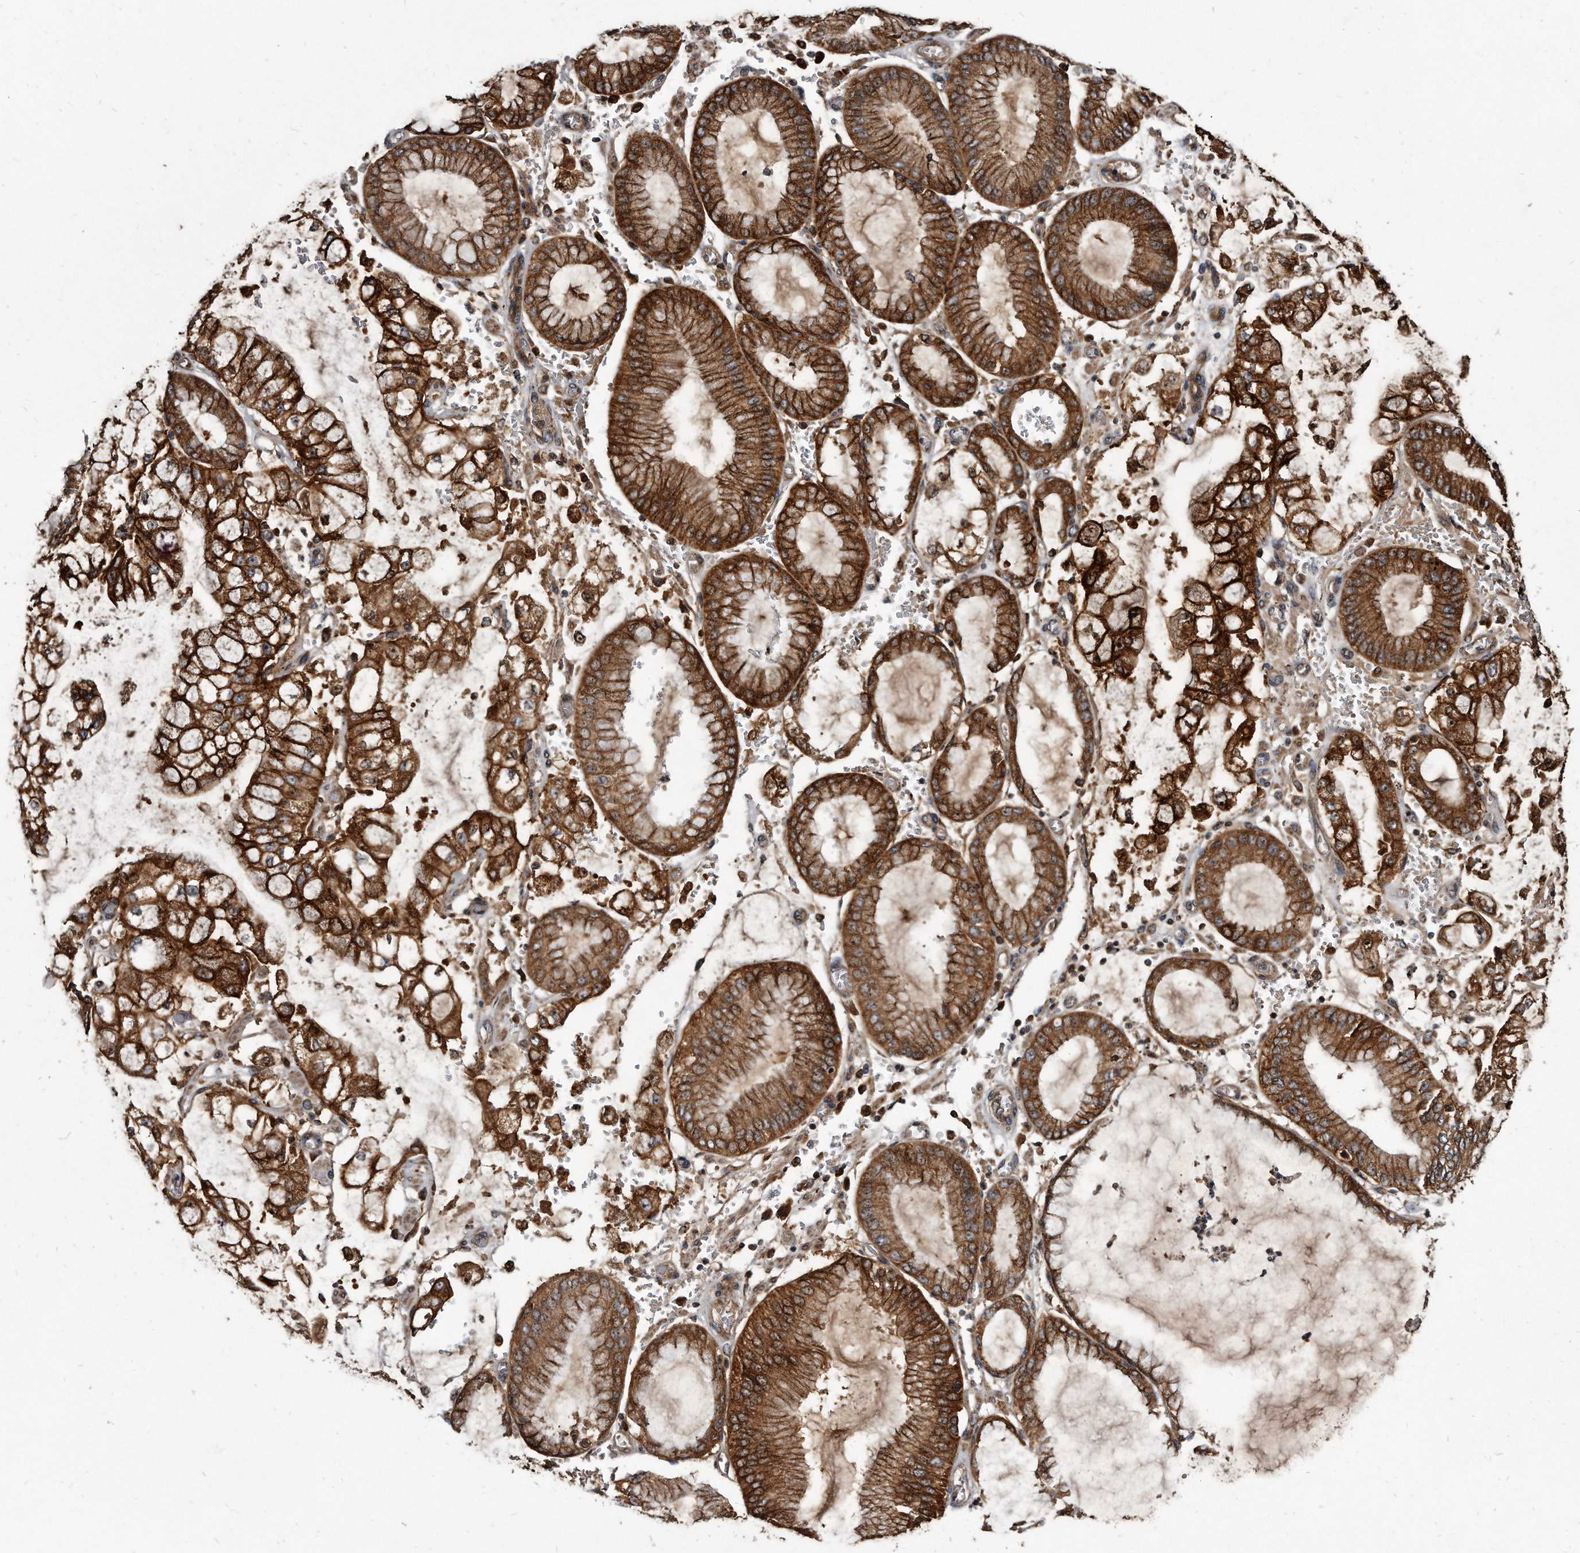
{"staining": {"intensity": "strong", "quantity": ">75%", "location": "cytoplasmic/membranous"}, "tissue": "stomach cancer", "cell_type": "Tumor cells", "image_type": "cancer", "snomed": [{"axis": "morphology", "description": "Adenocarcinoma, NOS"}, {"axis": "topography", "description": "Stomach"}], "caption": "Stomach adenocarcinoma stained with a brown dye displays strong cytoplasmic/membranous positive expression in about >75% of tumor cells.", "gene": "FAM136A", "patient": {"sex": "male", "age": 76}}